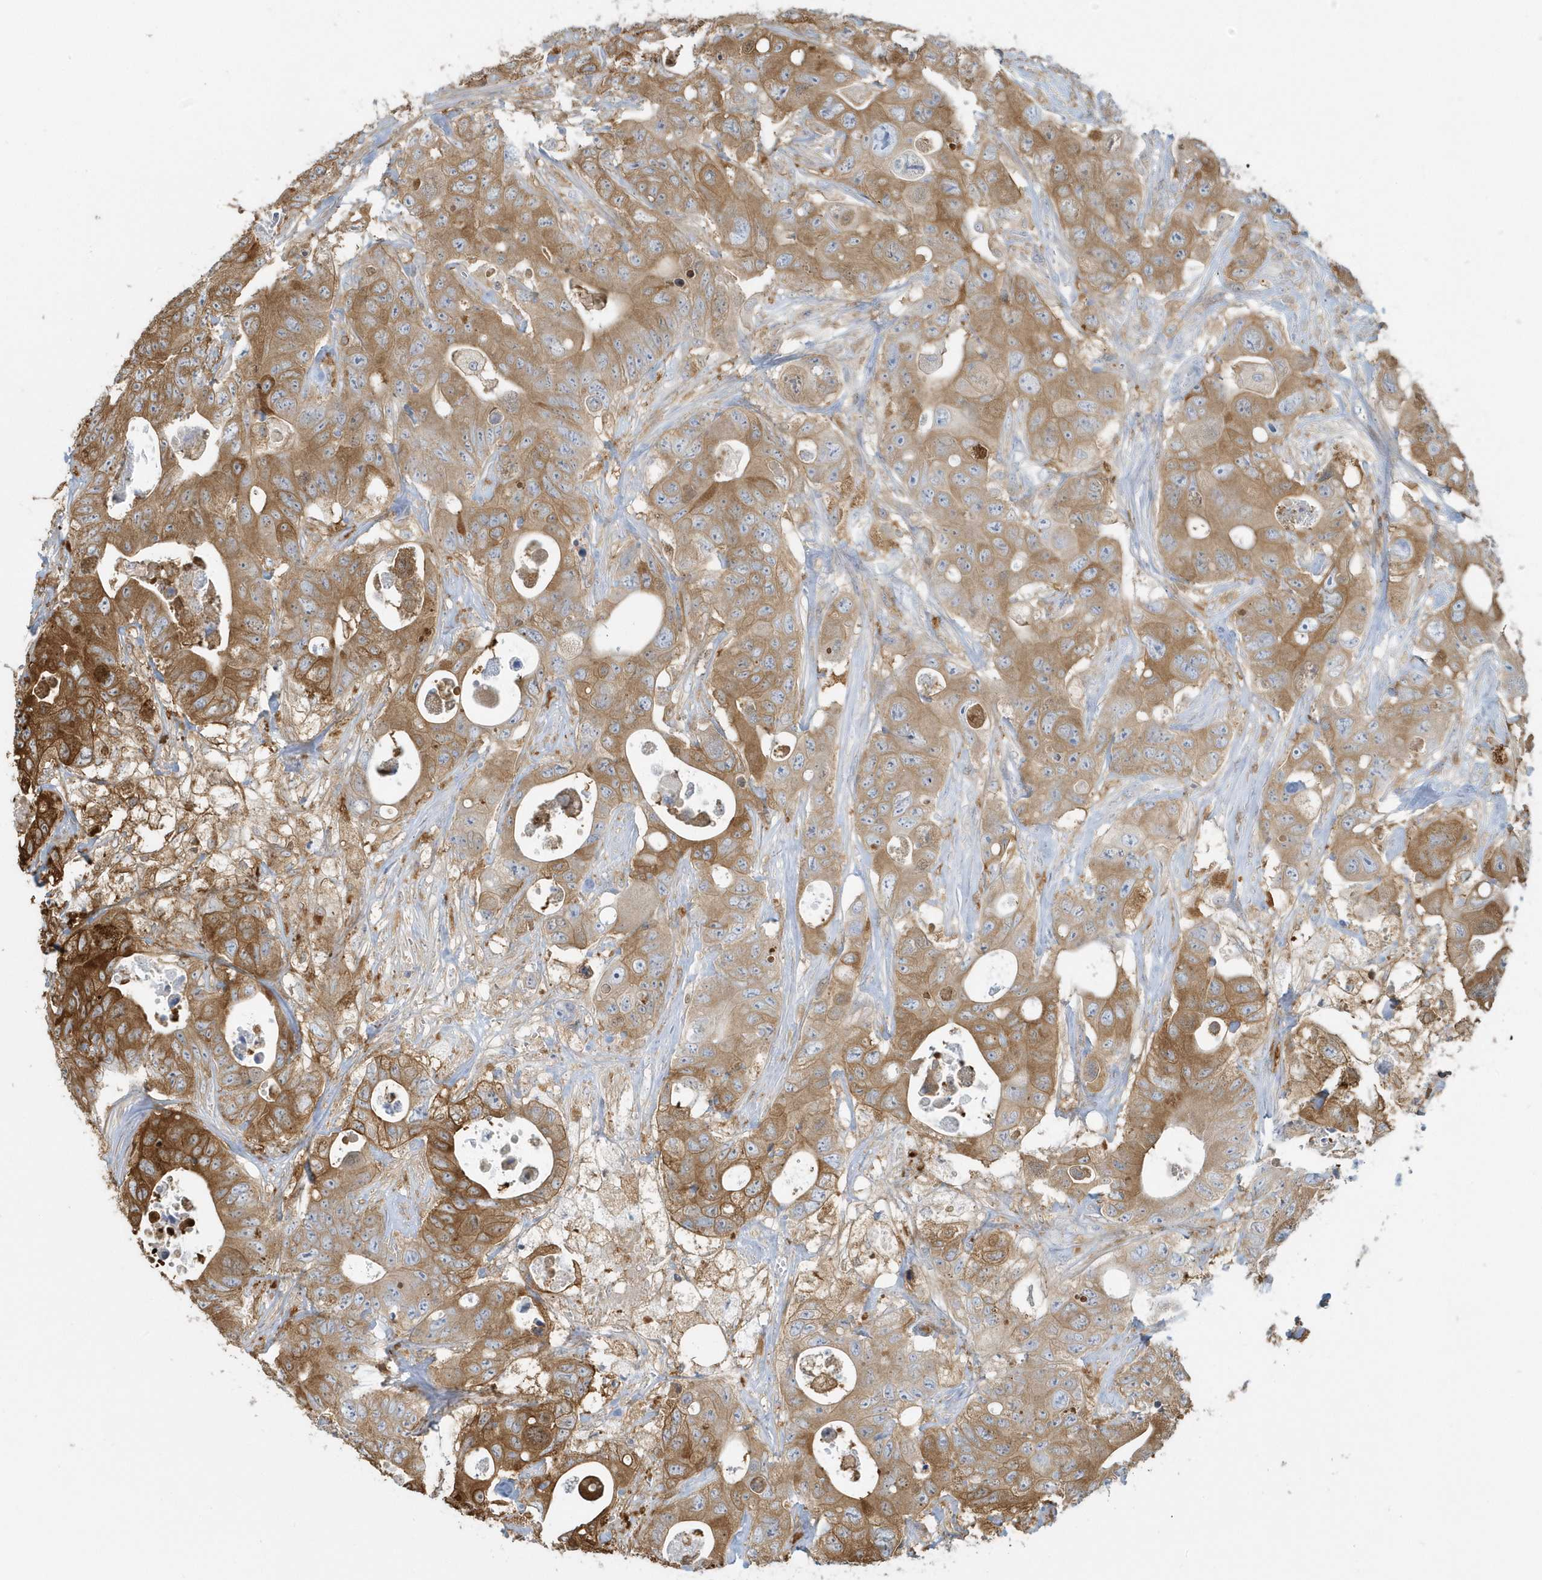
{"staining": {"intensity": "moderate", "quantity": ">75%", "location": "cytoplasmic/membranous"}, "tissue": "colorectal cancer", "cell_type": "Tumor cells", "image_type": "cancer", "snomed": [{"axis": "morphology", "description": "Adenocarcinoma, NOS"}, {"axis": "topography", "description": "Colon"}], "caption": "Protein staining of adenocarcinoma (colorectal) tissue shows moderate cytoplasmic/membranous positivity in approximately >75% of tumor cells.", "gene": "CLCN6", "patient": {"sex": "female", "age": 46}}